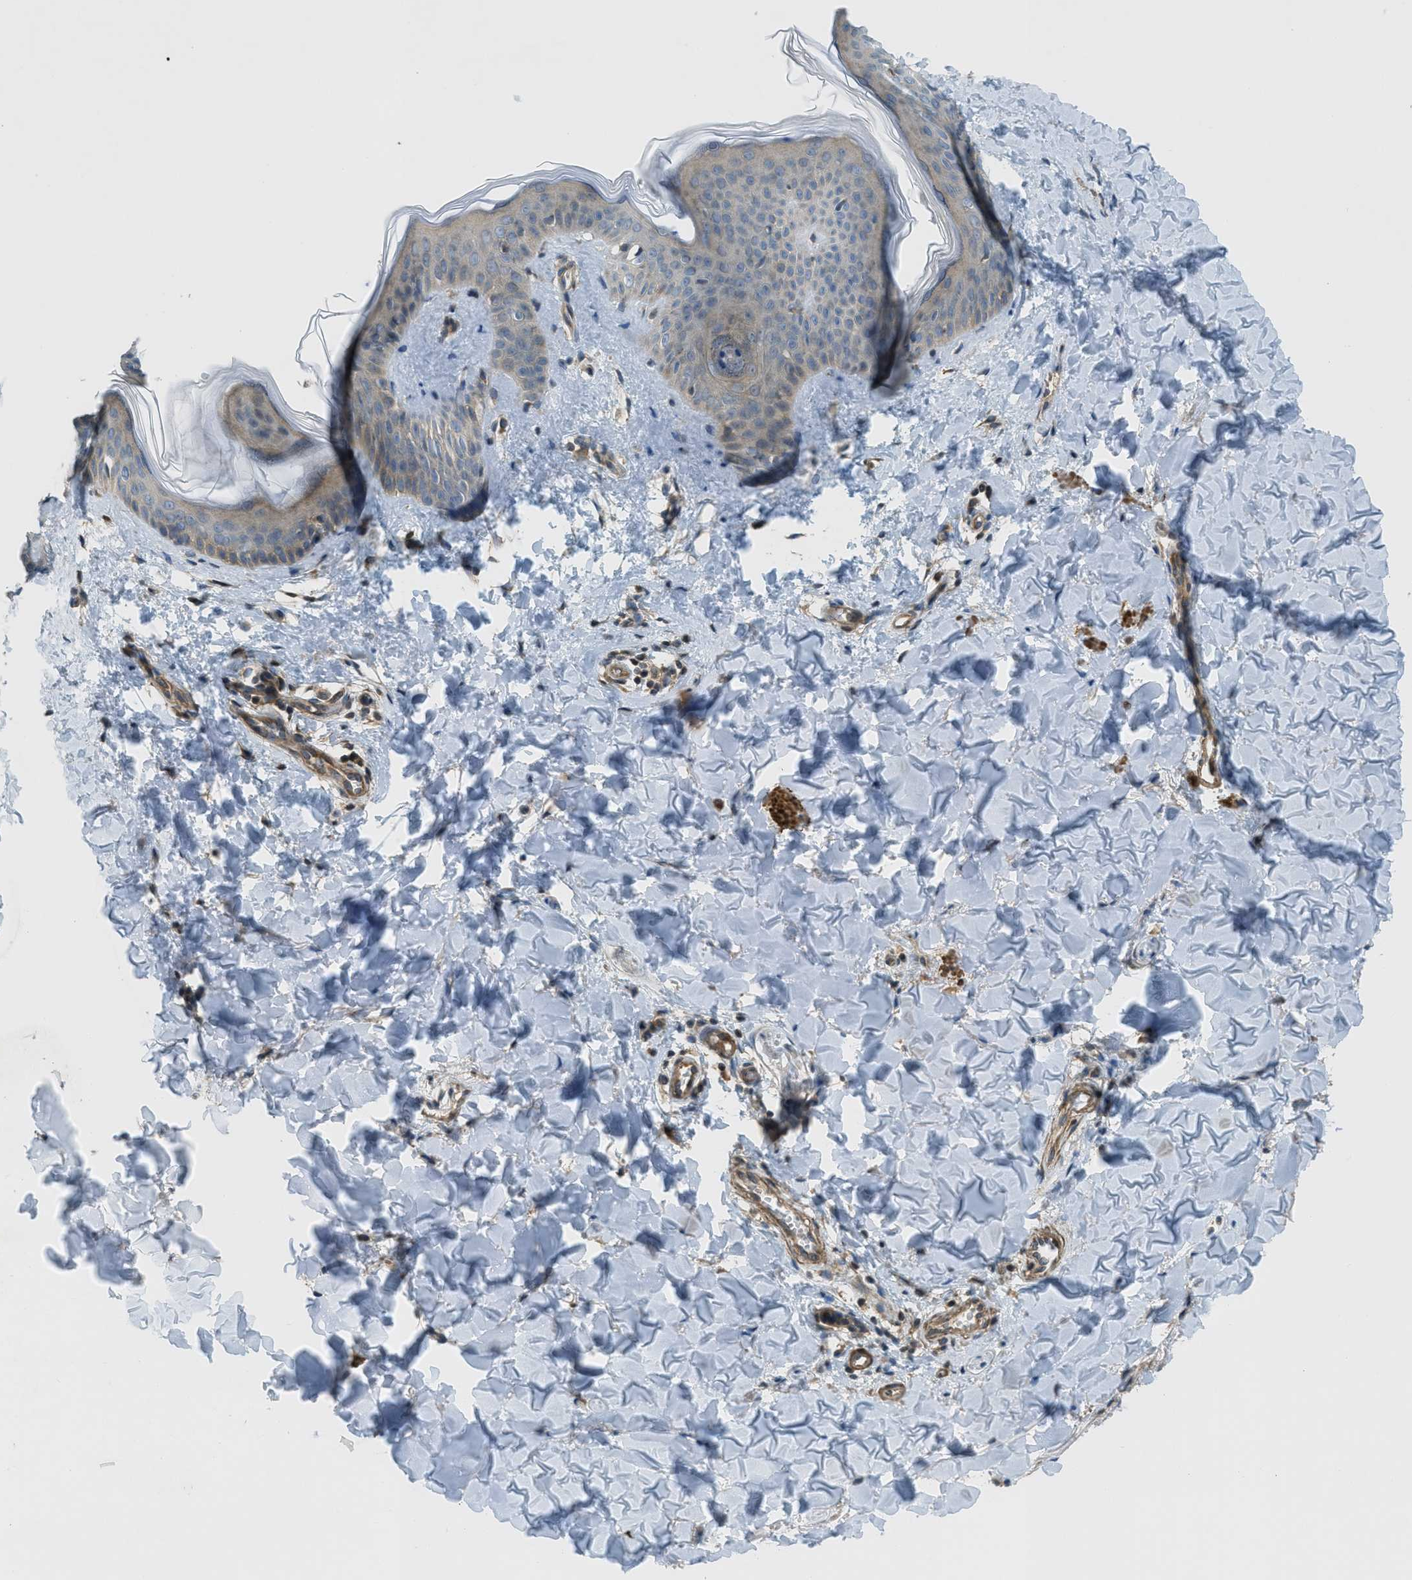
{"staining": {"intensity": "weak", "quantity": ">75%", "location": "cytoplasmic/membranous"}, "tissue": "skin", "cell_type": "Fibroblasts", "image_type": "normal", "snomed": [{"axis": "morphology", "description": "Normal tissue, NOS"}, {"axis": "topography", "description": "Skin"}], "caption": "IHC histopathology image of unremarkable skin: skin stained using IHC displays low levels of weak protein expression localized specifically in the cytoplasmic/membranous of fibroblasts, appearing as a cytoplasmic/membranous brown color.", "gene": "VEZT", "patient": {"sex": "female", "age": 17}}